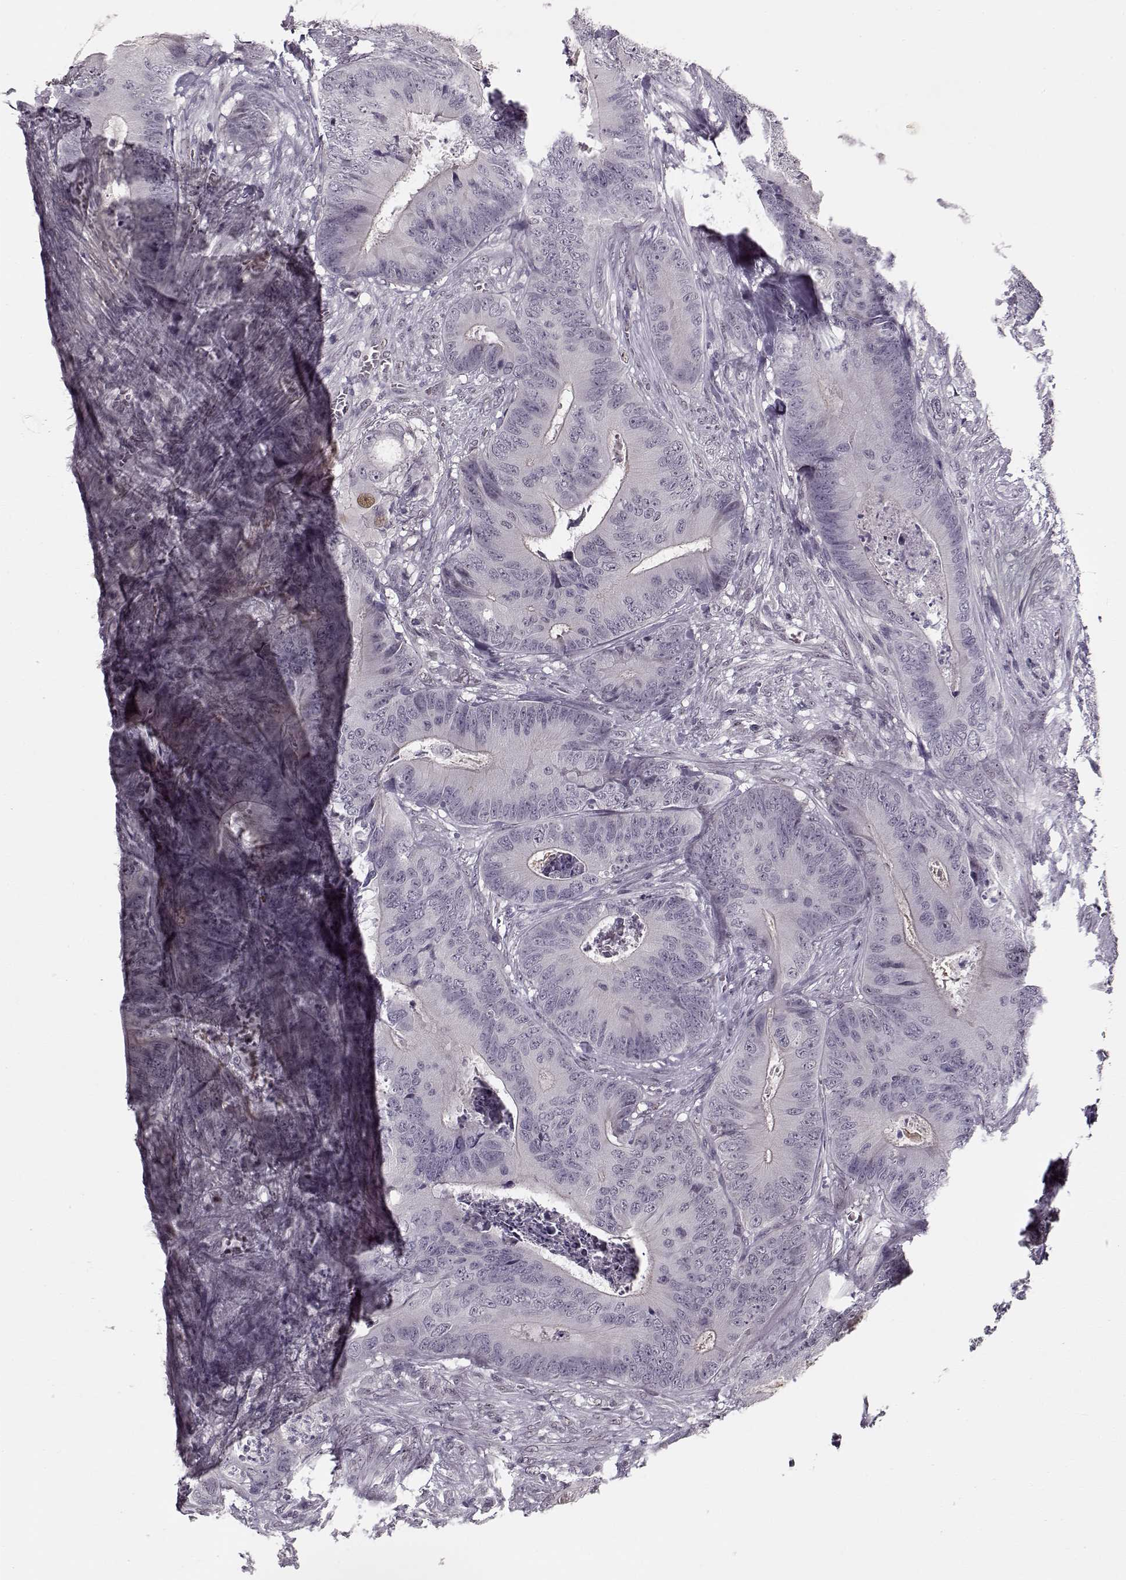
{"staining": {"intensity": "negative", "quantity": "none", "location": "none"}, "tissue": "colorectal cancer", "cell_type": "Tumor cells", "image_type": "cancer", "snomed": [{"axis": "morphology", "description": "Adenocarcinoma, NOS"}, {"axis": "topography", "description": "Colon"}], "caption": "DAB (3,3'-diaminobenzidine) immunohistochemical staining of human colorectal adenocarcinoma demonstrates no significant staining in tumor cells. Nuclei are stained in blue.", "gene": "DNAI3", "patient": {"sex": "male", "age": 84}}